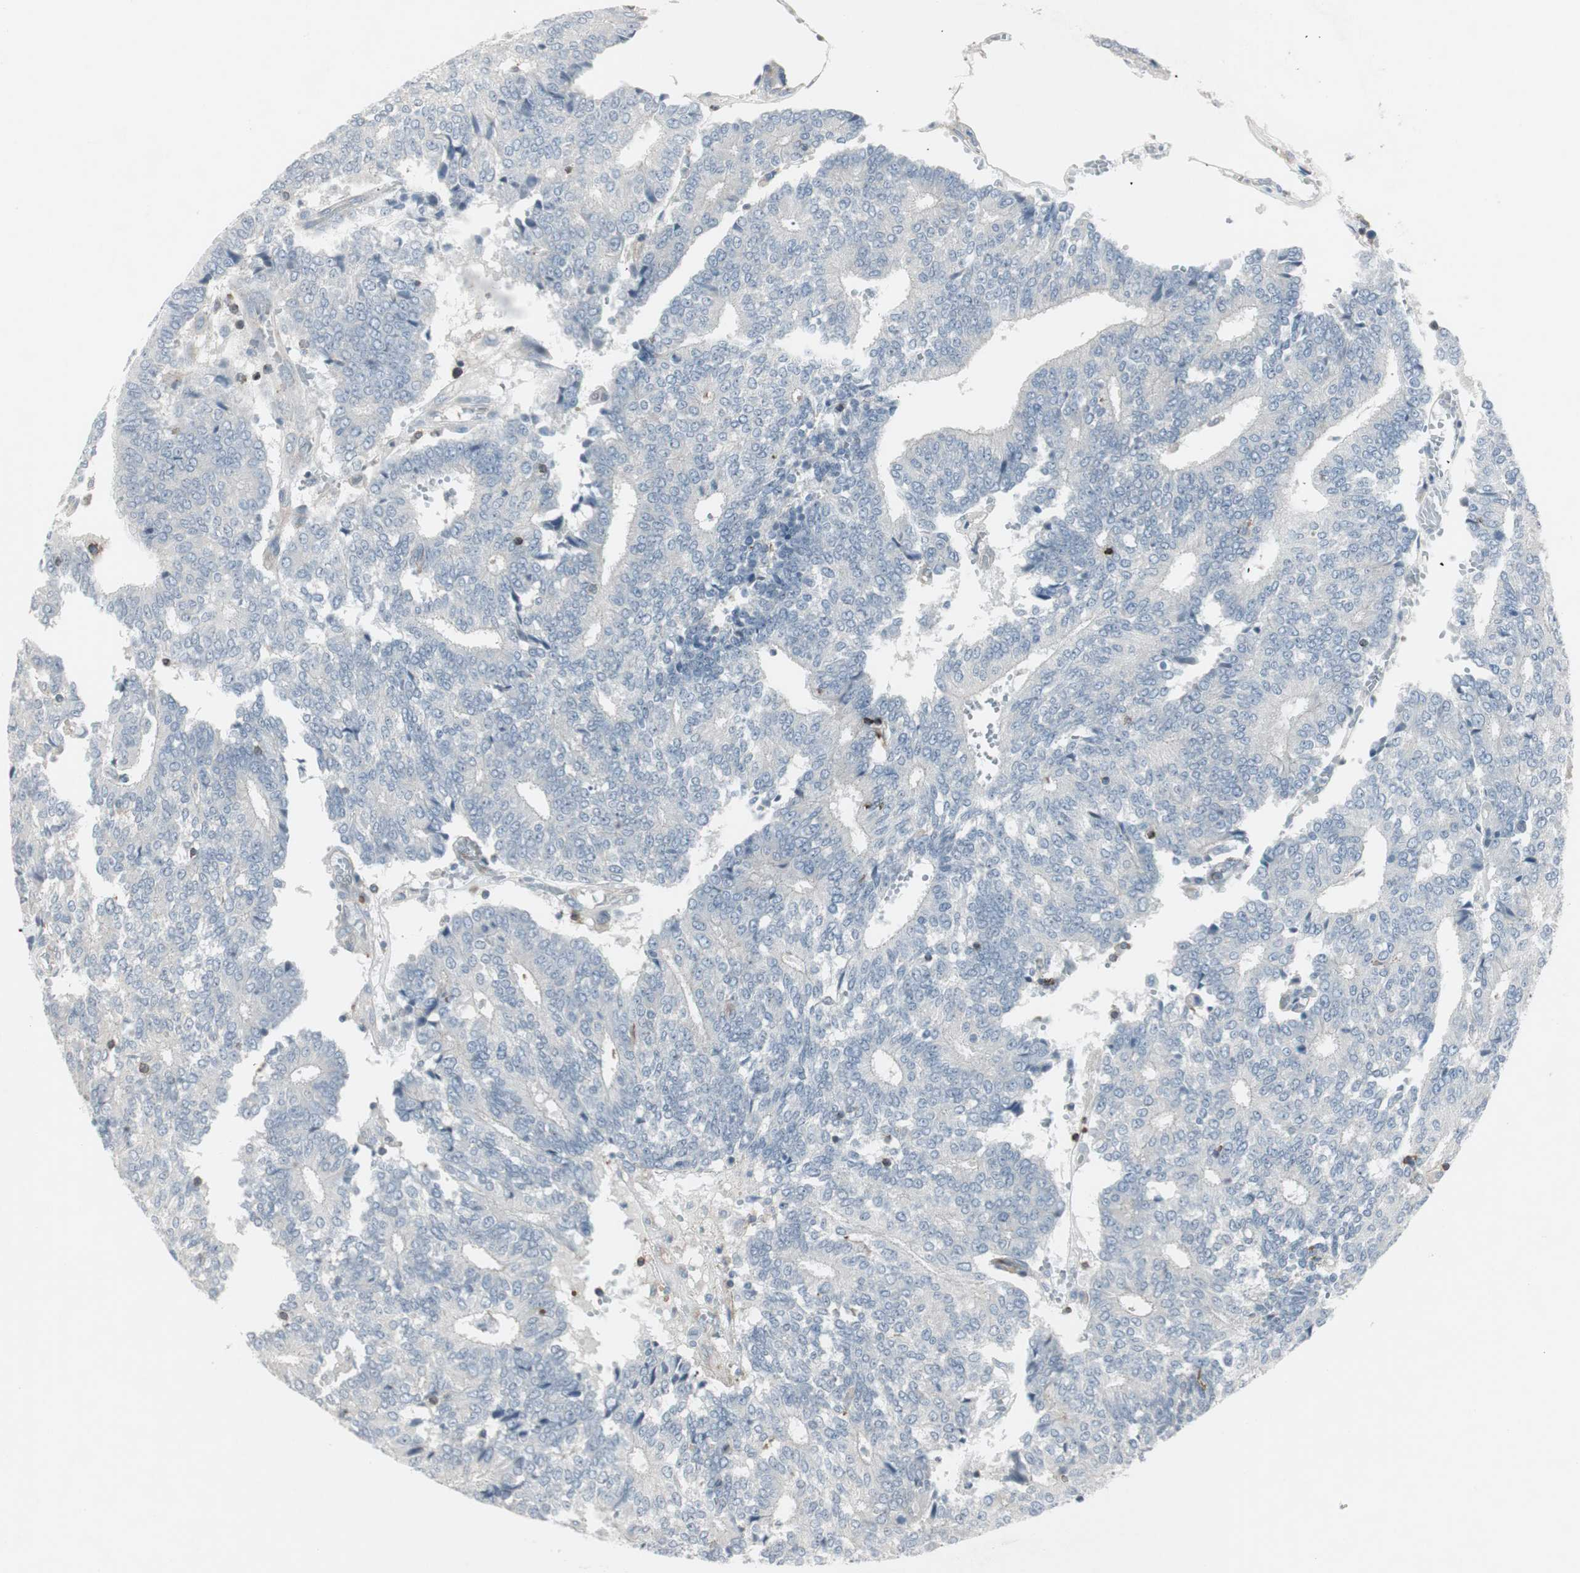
{"staining": {"intensity": "negative", "quantity": "none", "location": "none"}, "tissue": "prostate cancer", "cell_type": "Tumor cells", "image_type": "cancer", "snomed": [{"axis": "morphology", "description": "Adenocarcinoma, High grade"}, {"axis": "topography", "description": "Prostate"}], "caption": "Adenocarcinoma (high-grade) (prostate) was stained to show a protein in brown. There is no significant positivity in tumor cells.", "gene": "MAP4K4", "patient": {"sex": "male", "age": 55}}